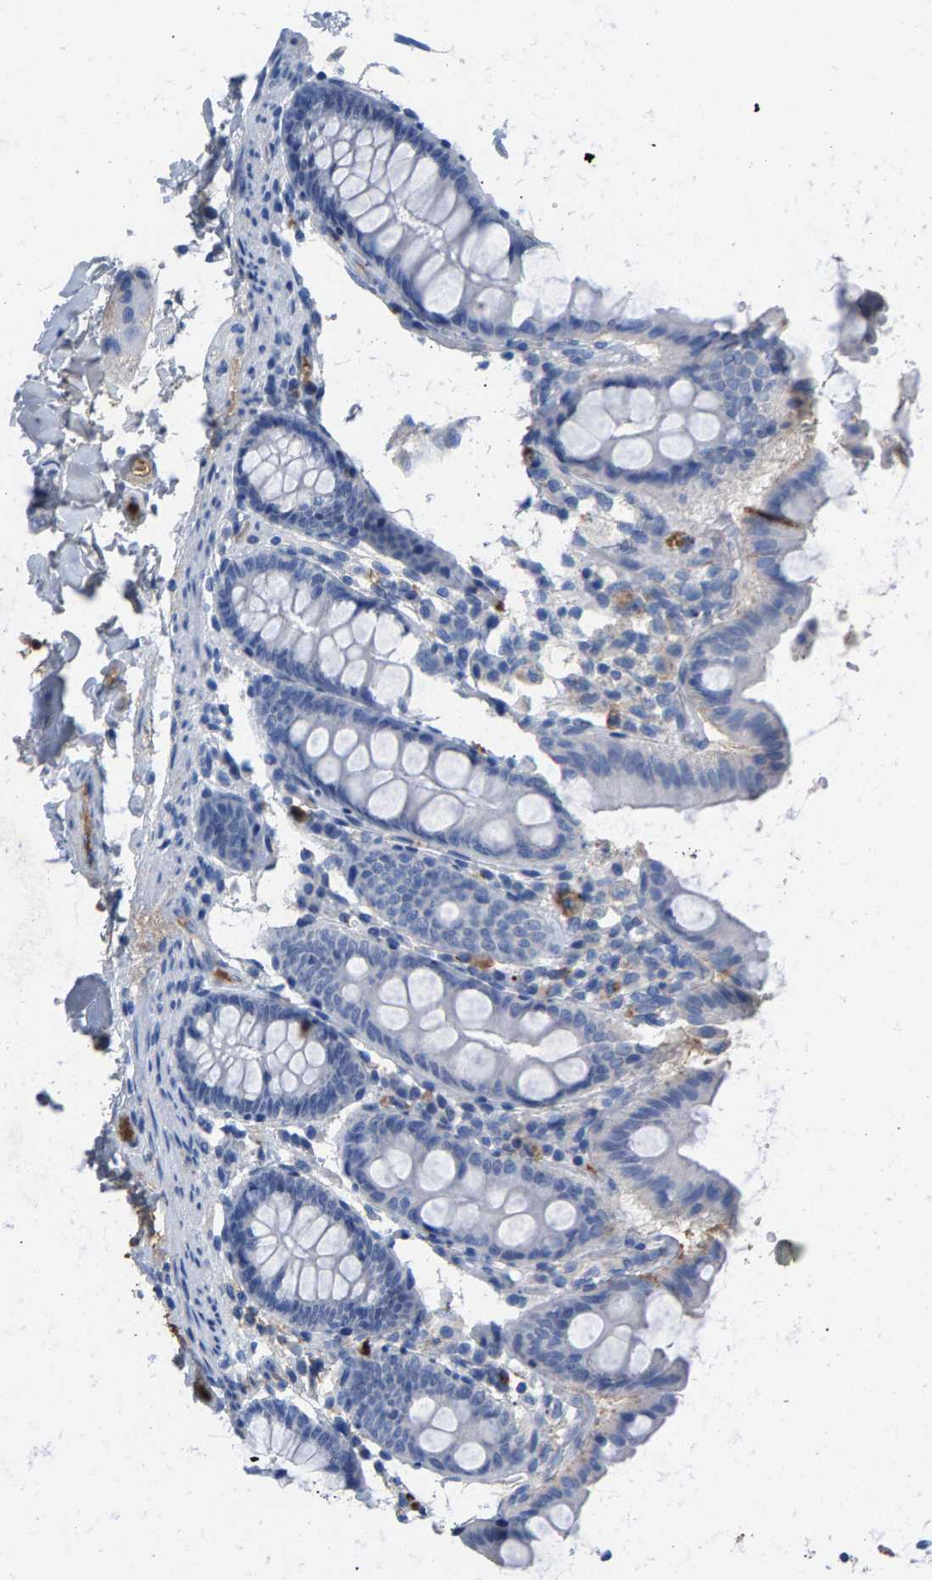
{"staining": {"intensity": "negative", "quantity": "none", "location": "none"}, "tissue": "colon", "cell_type": "Endothelial cells", "image_type": "normal", "snomed": [{"axis": "morphology", "description": "Normal tissue, NOS"}, {"axis": "topography", "description": "Colon"}], "caption": "This is an immunohistochemistry photomicrograph of benign human colon. There is no staining in endothelial cells.", "gene": "APOH", "patient": {"sex": "female", "age": 61}}